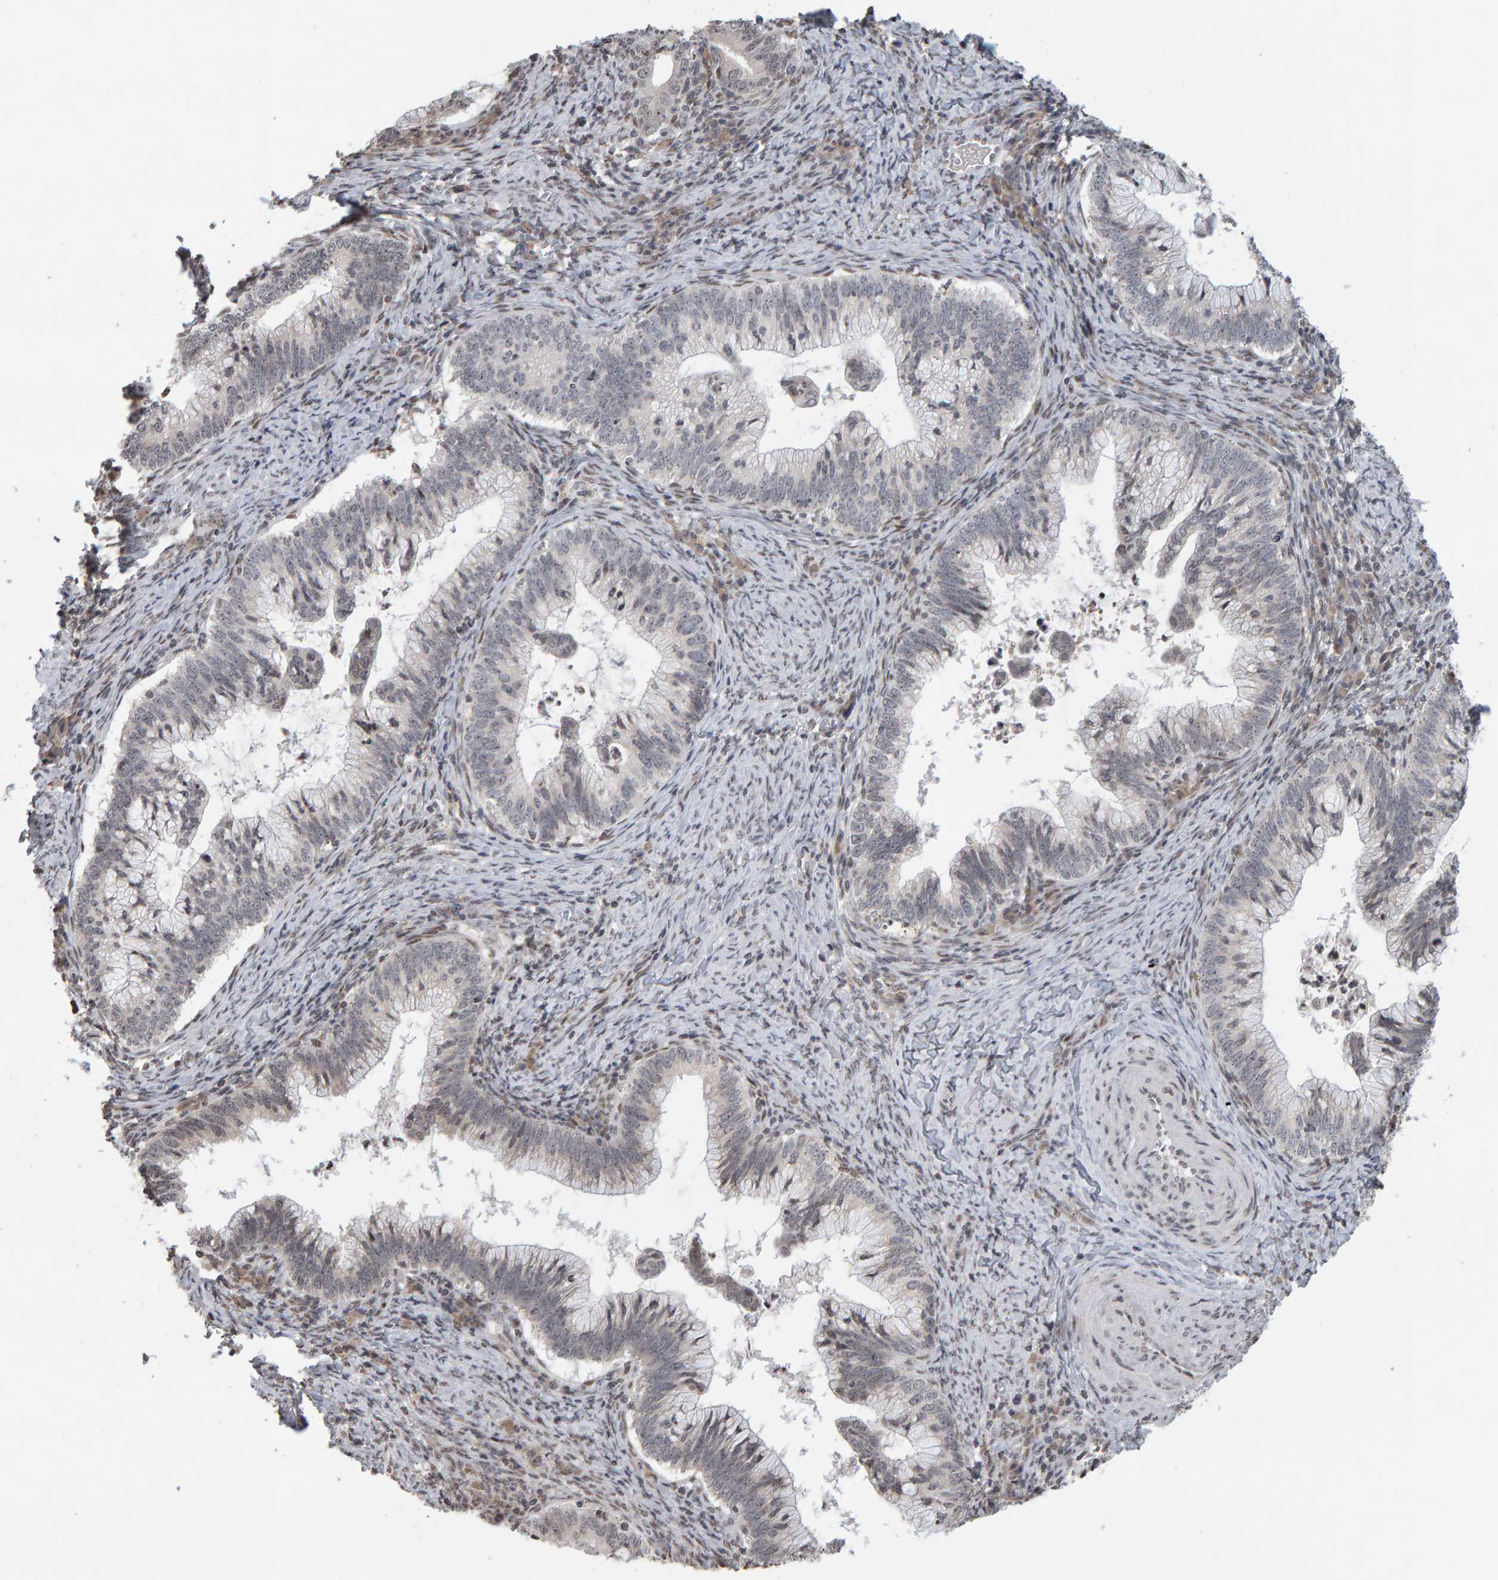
{"staining": {"intensity": "negative", "quantity": "none", "location": "none"}, "tissue": "cervical cancer", "cell_type": "Tumor cells", "image_type": "cancer", "snomed": [{"axis": "morphology", "description": "Adenocarcinoma, NOS"}, {"axis": "topography", "description": "Cervix"}], "caption": "DAB immunohistochemical staining of human cervical cancer (adenocarcinoma) reveals no significant staining in tumor cells. The staining is performed using DAB (3,3'-diaminobenzidine) brown chromogen with nuclei counter-stained in using hematoxylin.", "gene": "TRAM1", "patient": {"sex": "female", "age": 36}}